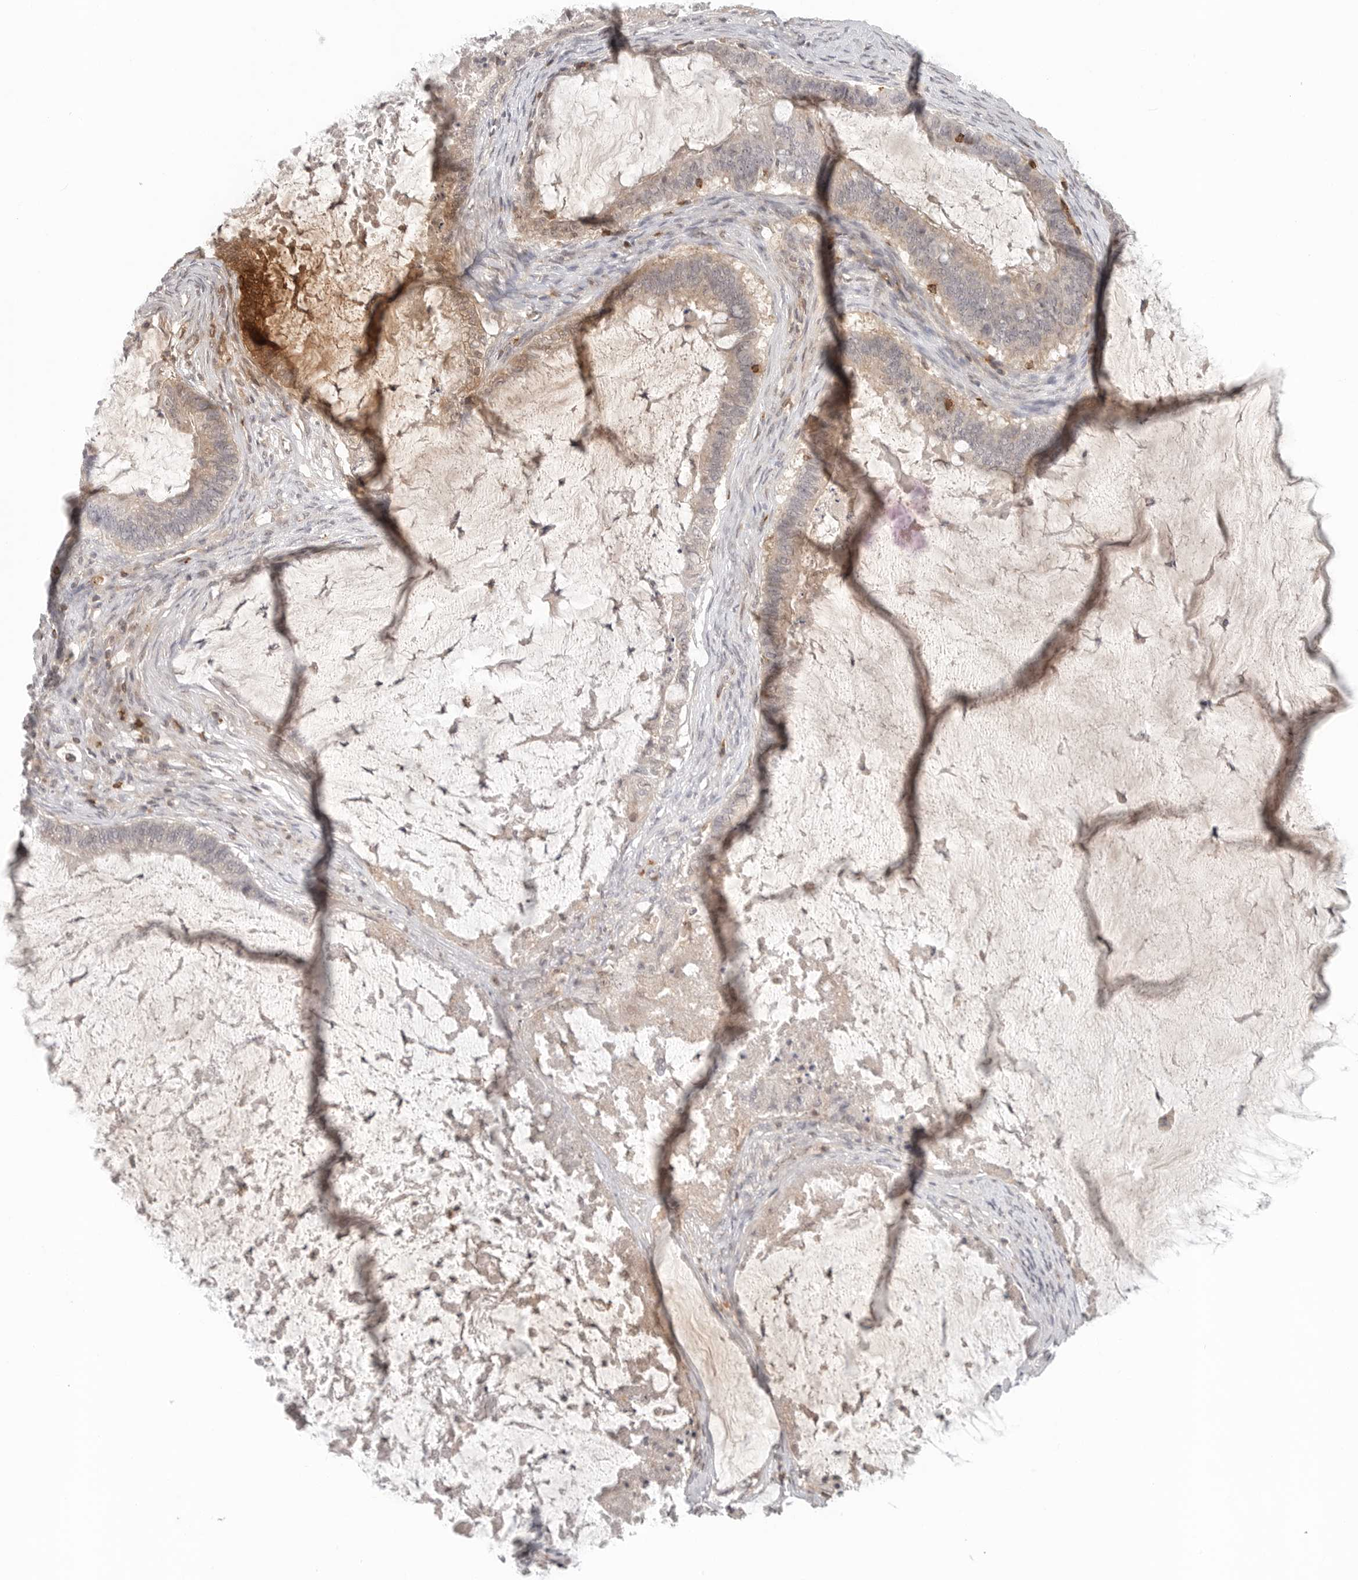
{"staining": {"intensity": "negative", "quantity": "none", "location": "none"}, "tissue": "ovarian cancer", "cell_type": "Tumor cells", "image_type": "cancer", "snomed": [{"axis": "morphology", "description": "Cystadenocarcinoma, mucinous, NOS"}, {"axis": "topography", "description": "Ovary"}], "caption": "Tumor cells show no significant protein expression in ovarian cancer (mucinous cystadenocarcinoma).", "gene": "SH3KBP1", "patient": {"sex": "female", "age": 61}}